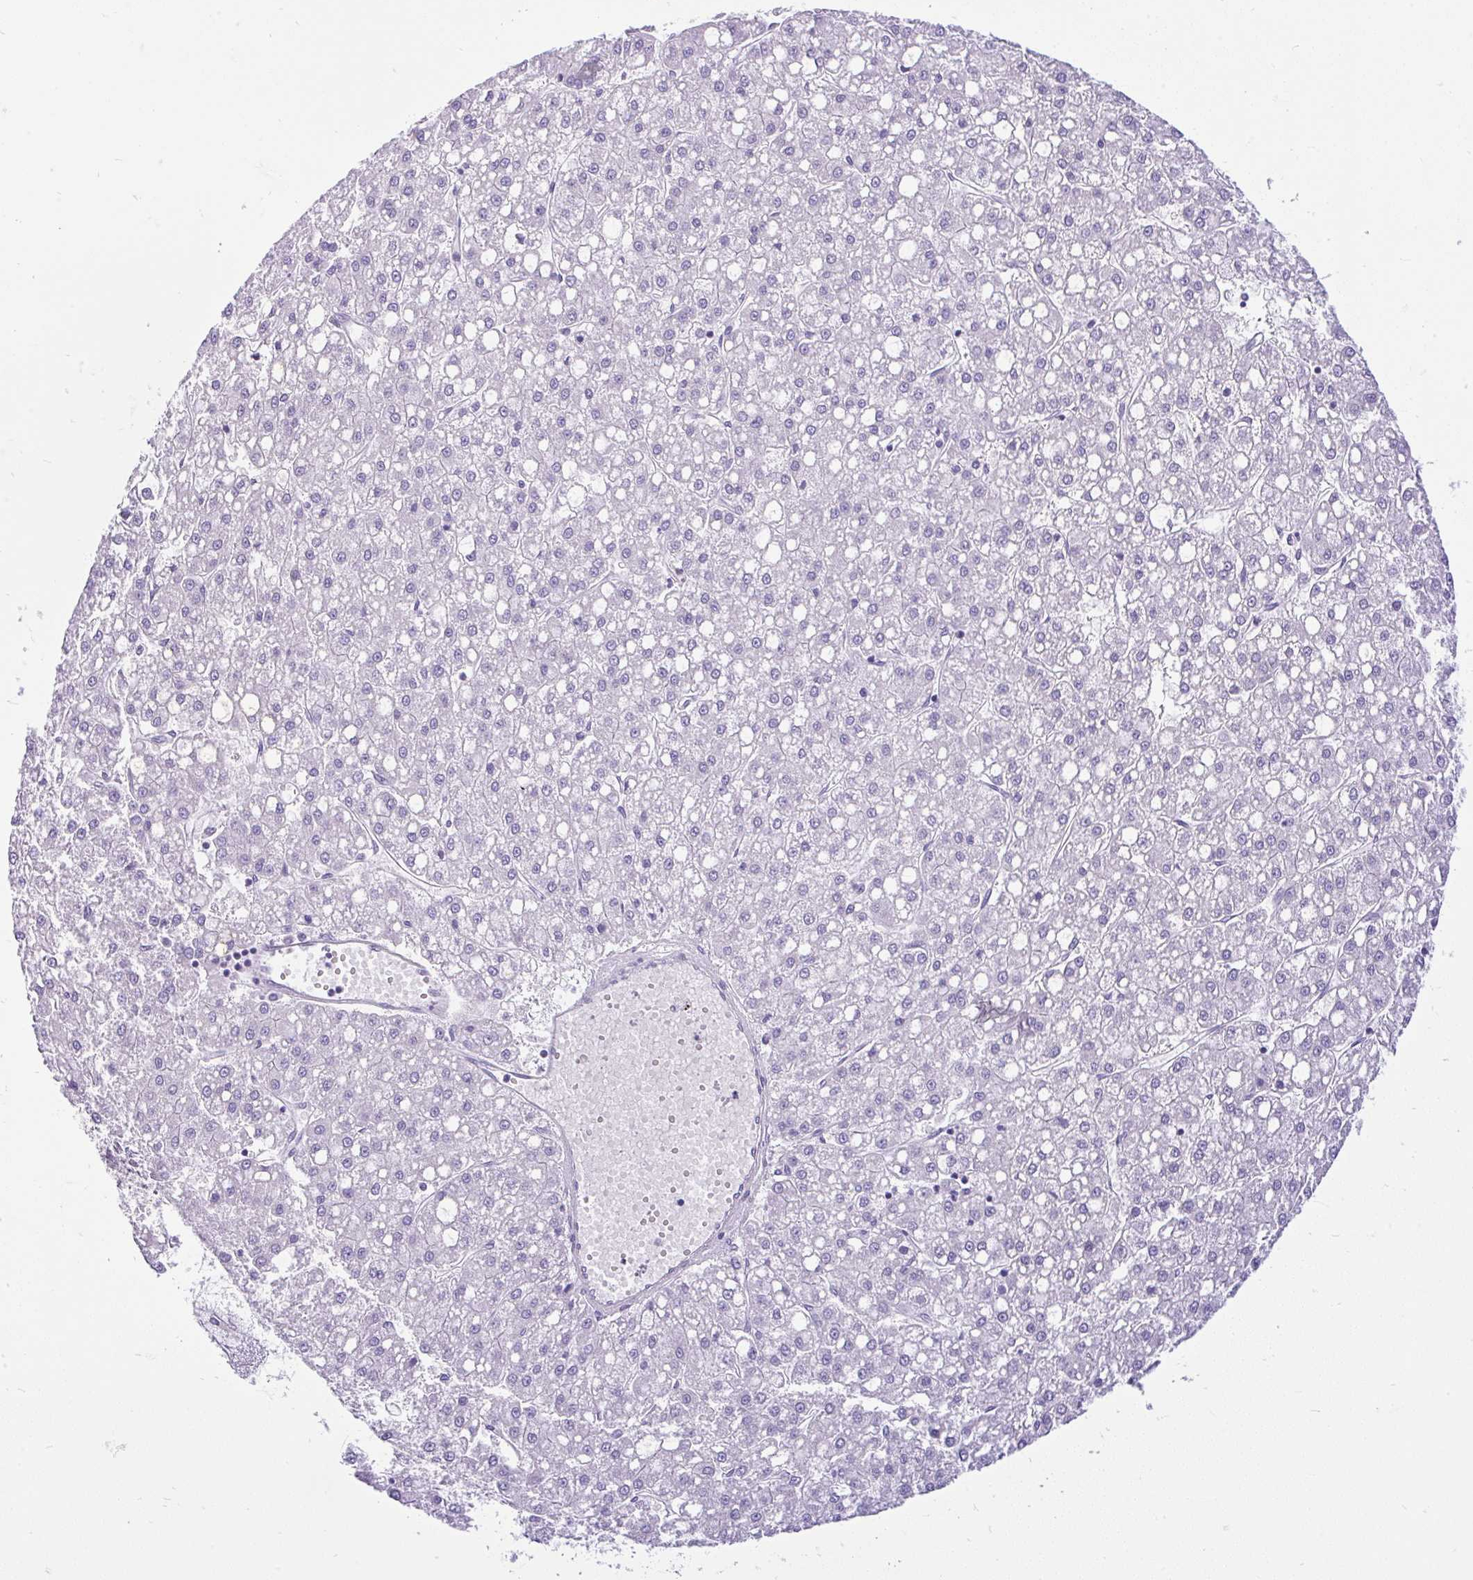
{"staining": {"intensity": "negative", "quantity": "none", "location": "none"}, "tissue": "liver cancer", "cell_type": "Tumor cells", "image_type": "cancer", "snomed": [{"axis": "morphology", "description": "Carcinoma, Hepatocellular, NOS"}, {"axis": "topography", "description": "Liver"}], "caption": "Immunohistochemistry photomicrograph of liver hepatocellular carcinoma stained for a protein (brown), which demonstrates no expression in tumor cells.", "gene": "PYCR2", "patient": {"sex": "male", "age": 67}}